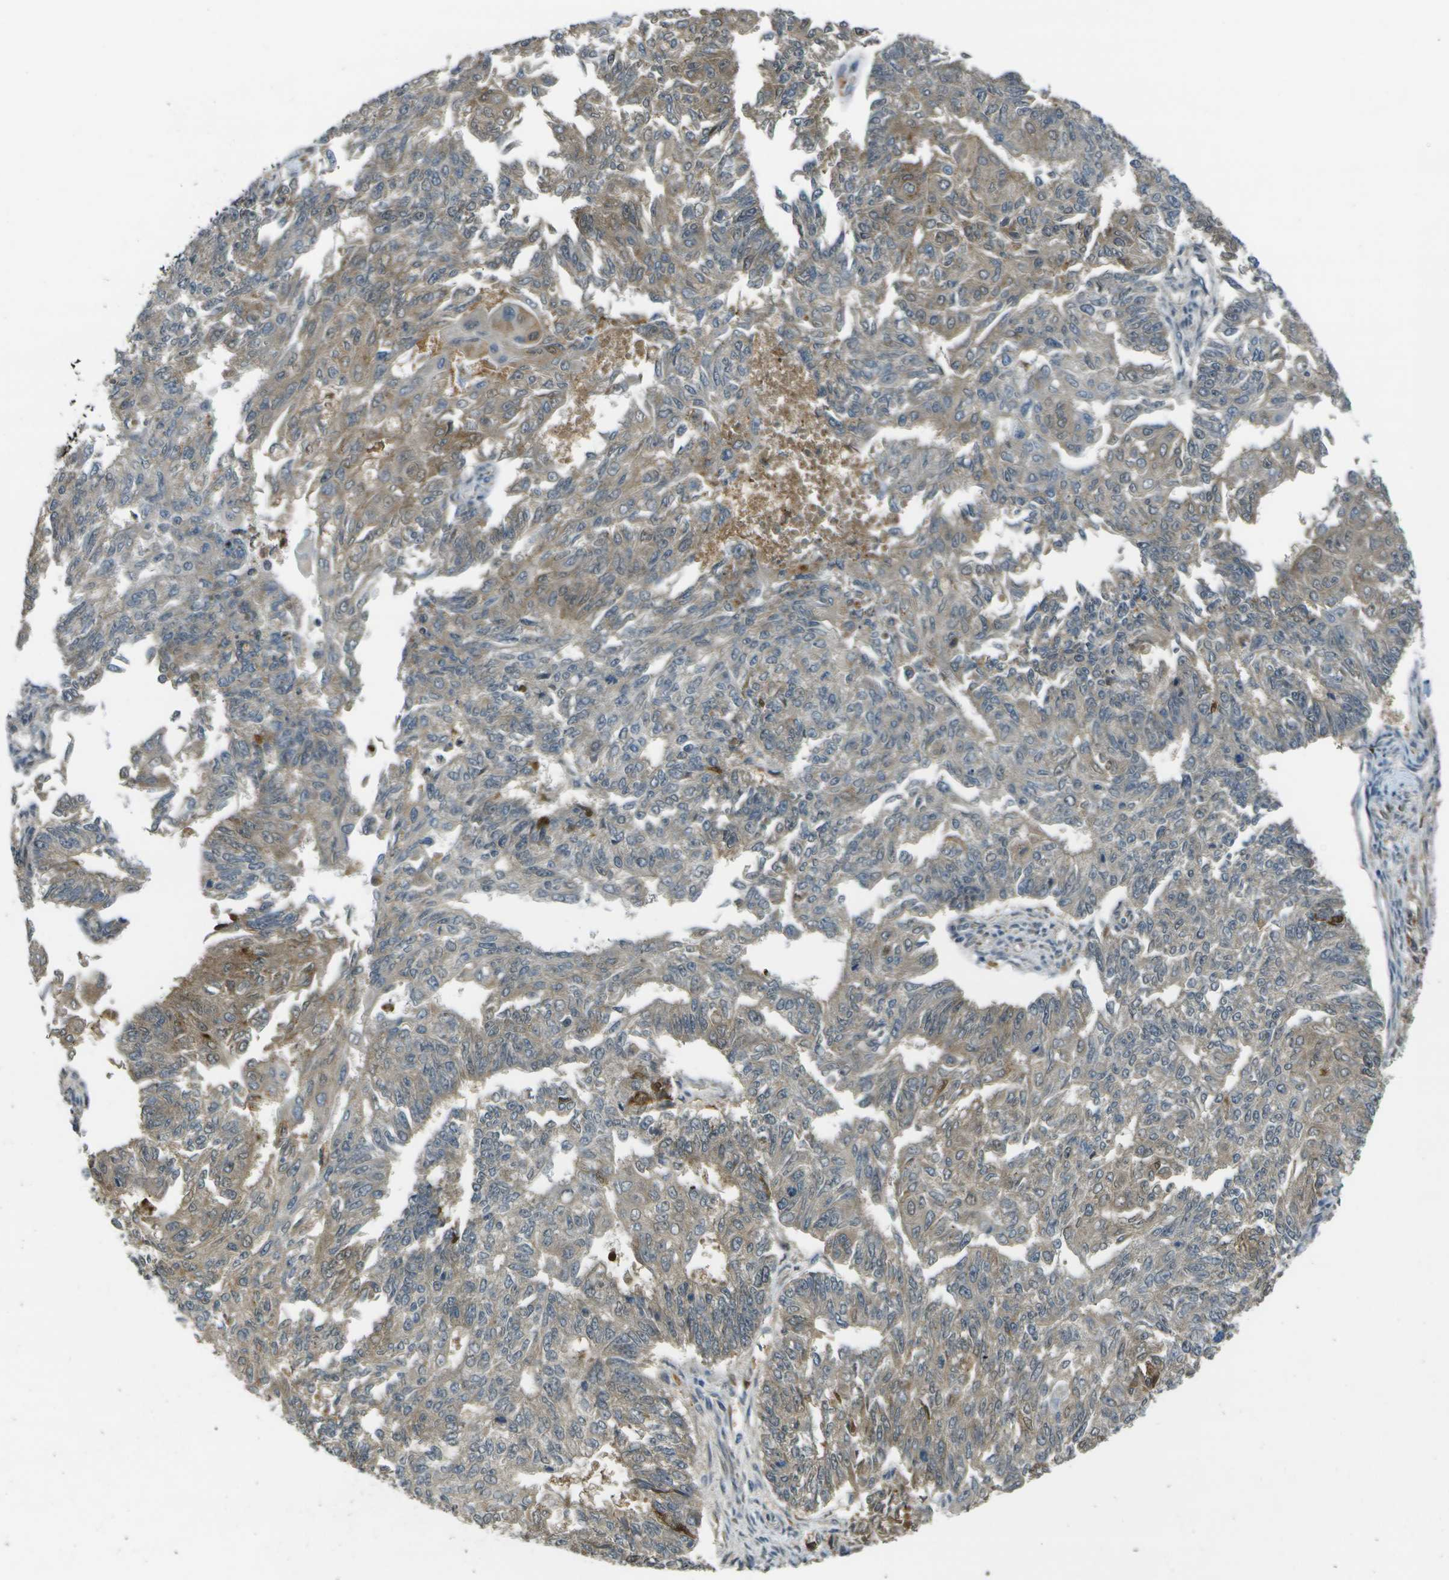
{"staining": {"intensity": "moderate", "quantity": ">75%", "location": "cytoplasmic/membranous"}, "tissue": "endometrial cancer", "cell_type": "Tumor cells", "image_type": "cancer", "snomed": [{"axis": "morphology", "description": "Adenocarcinoma, NOS"}, {"axis": "topography", "description": "Endometrium"}], "caption": "The immunohistochemical stain shows moderate cytoplasmic/membranous expression in tumor cells of endometrial adenocarcinoma tissue.", "gene": "GANC", "patient": {"sex": "female", "age": 32}}